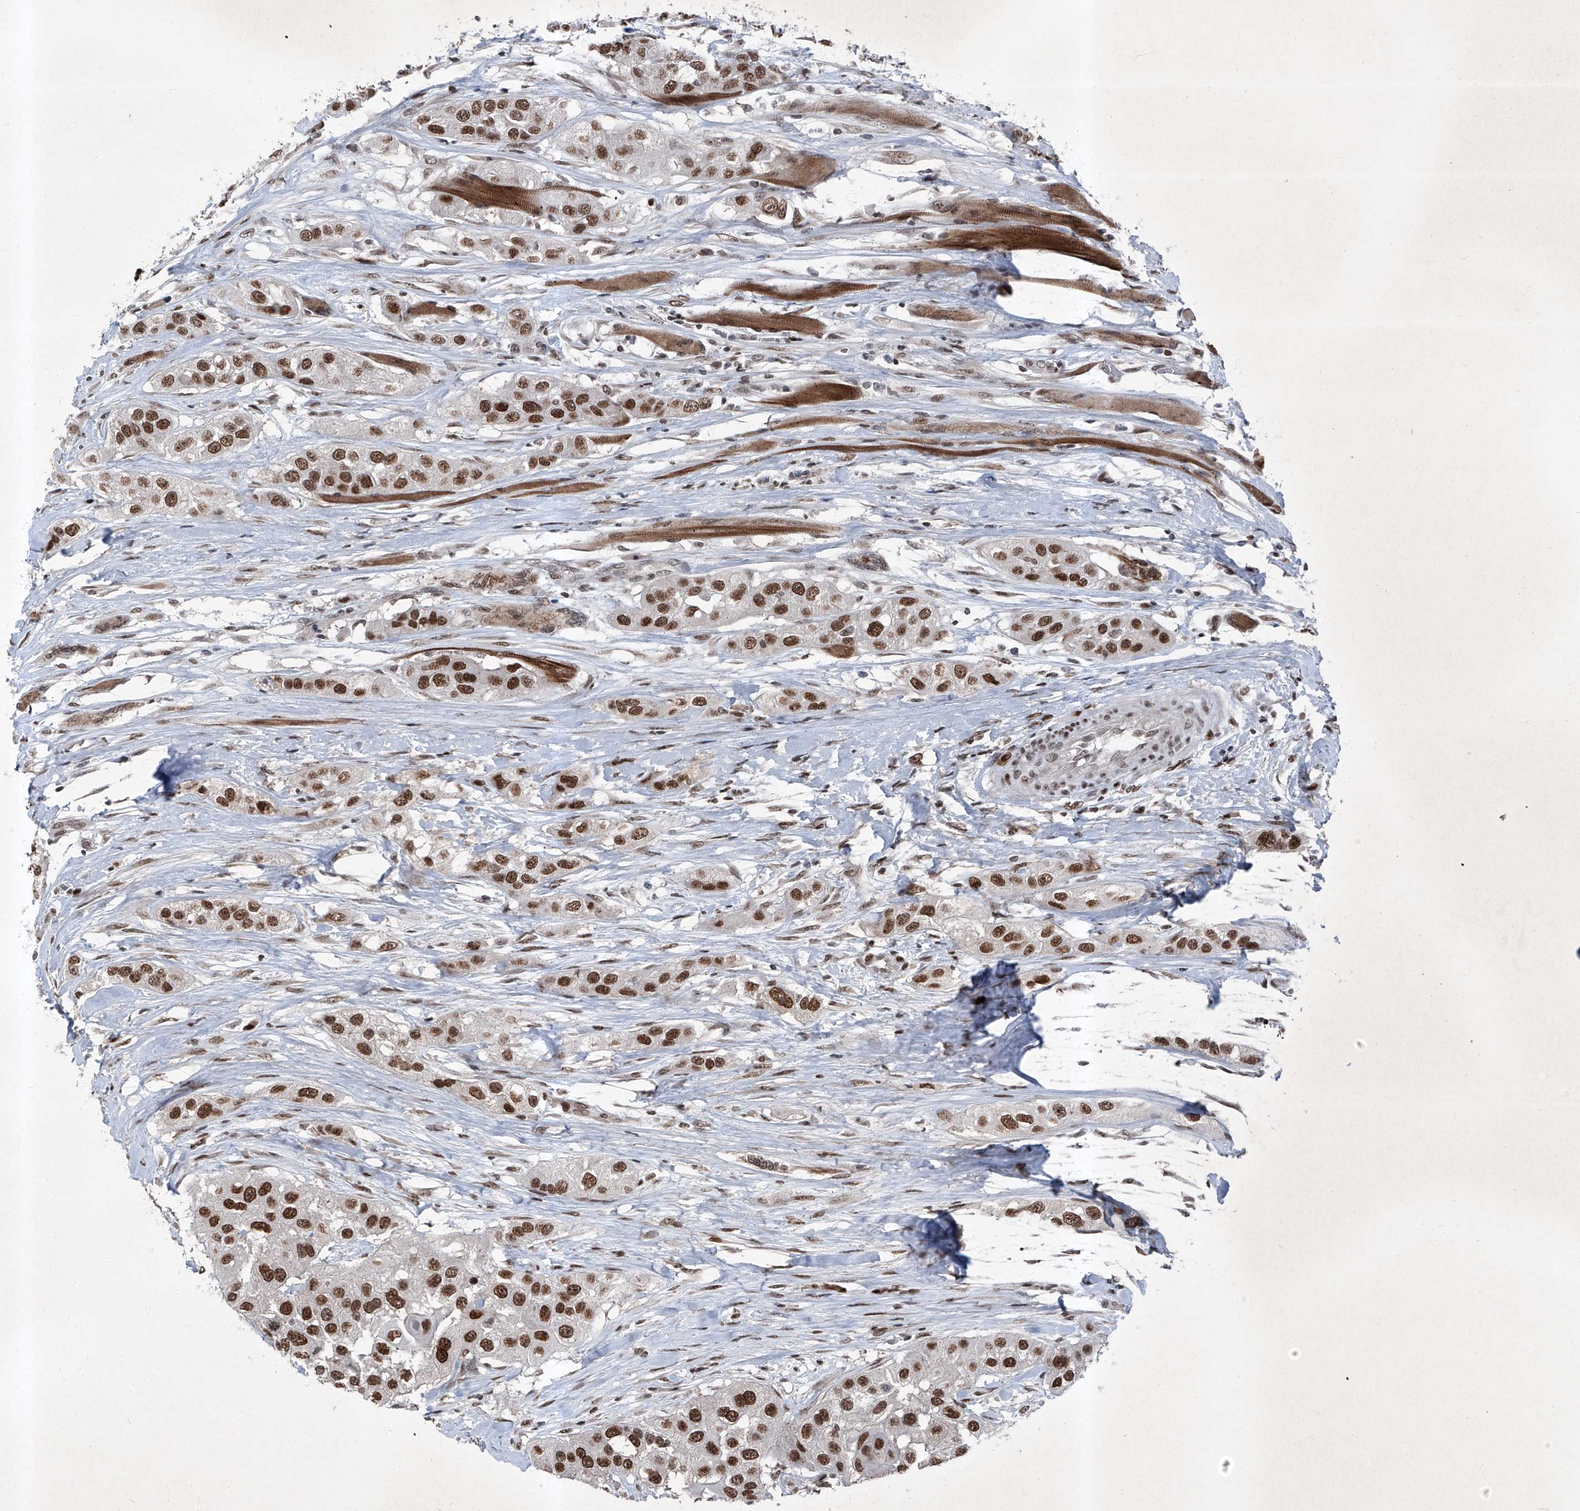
{"staining": {"intensity": "strong", "quantity": ">75%", "location": "nuclear"}, "tissue": "head and neck cancer", "cell_type": "Tumor cells", "image_type": "cancer", "snomed": [{"axis": "morphology", "description": "Normal tissue, NOS"}, {"axis": "morphology", "description": "Squamous cell carcinoma, NOS"}, {"axis": "topography", "description": "Skeletal muscle"}, {"axis": "topography", "description": "Head-Neck"}], "caption": "Protein expression by immunohistochemistry displays strong nuclear expression in about >75% of tumor cells in head and neck cancer. (brown staining indicates protein expression, while blue staining denotes nuclei).", "gene": "BMI1", "patient": {"sex": "male", "age": 51}}